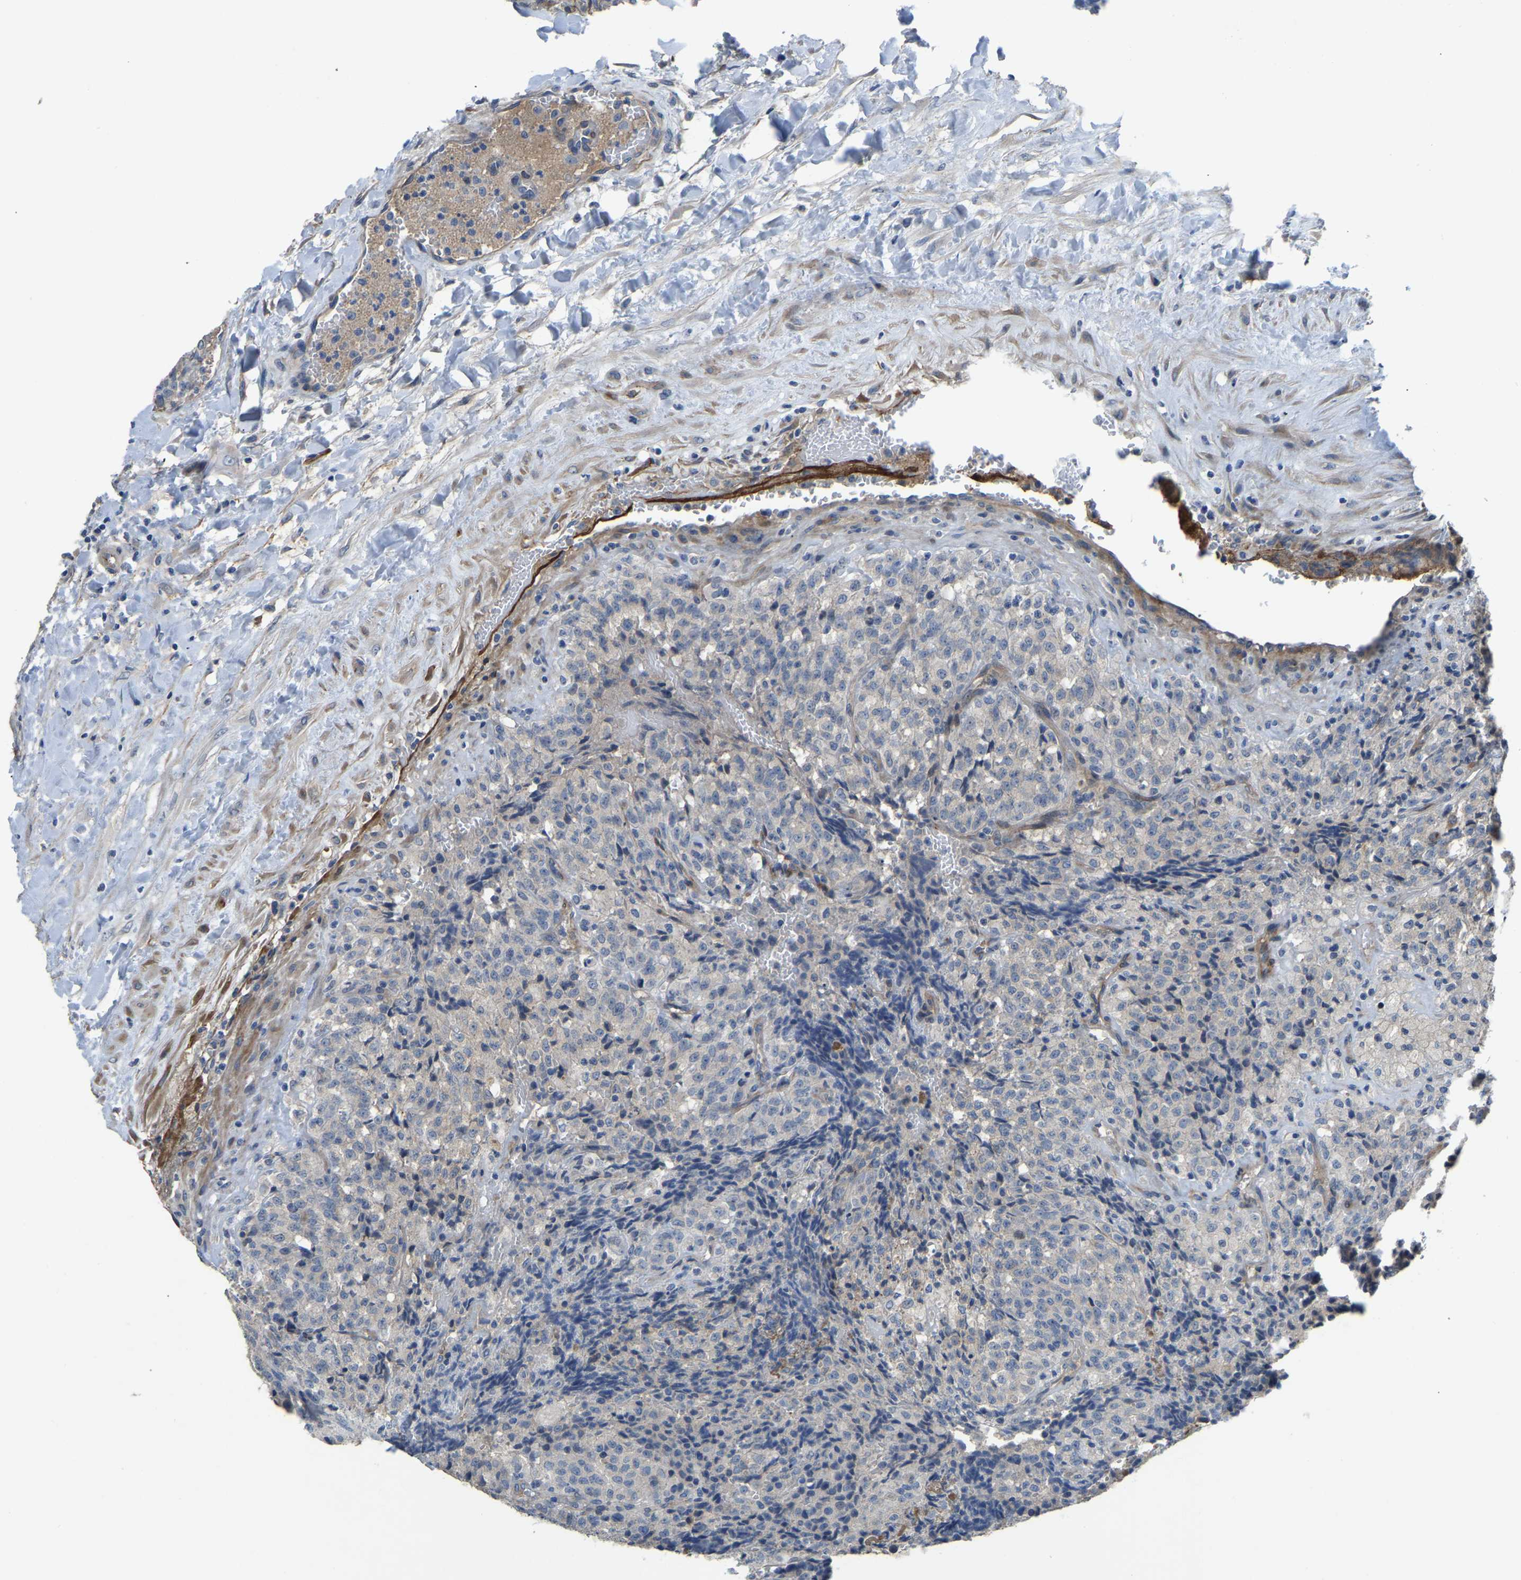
{"staining": {"intensity": "negative", "quantity": "none", "location": "none"}, "tissue": "testis cancer", "cell_type": "Tumor cells", "image_type": "cancer", "snomed": [{"axis": "morphology", "description": "Seminoma, NOS"}, {"axis": "topography", "description": "Testis"}], "caption": "Image shows no significant protein staining in tumor cells of testis cancer.", "gene": "HIGD2B", "patient": {"sex": "male", "age": 59}}